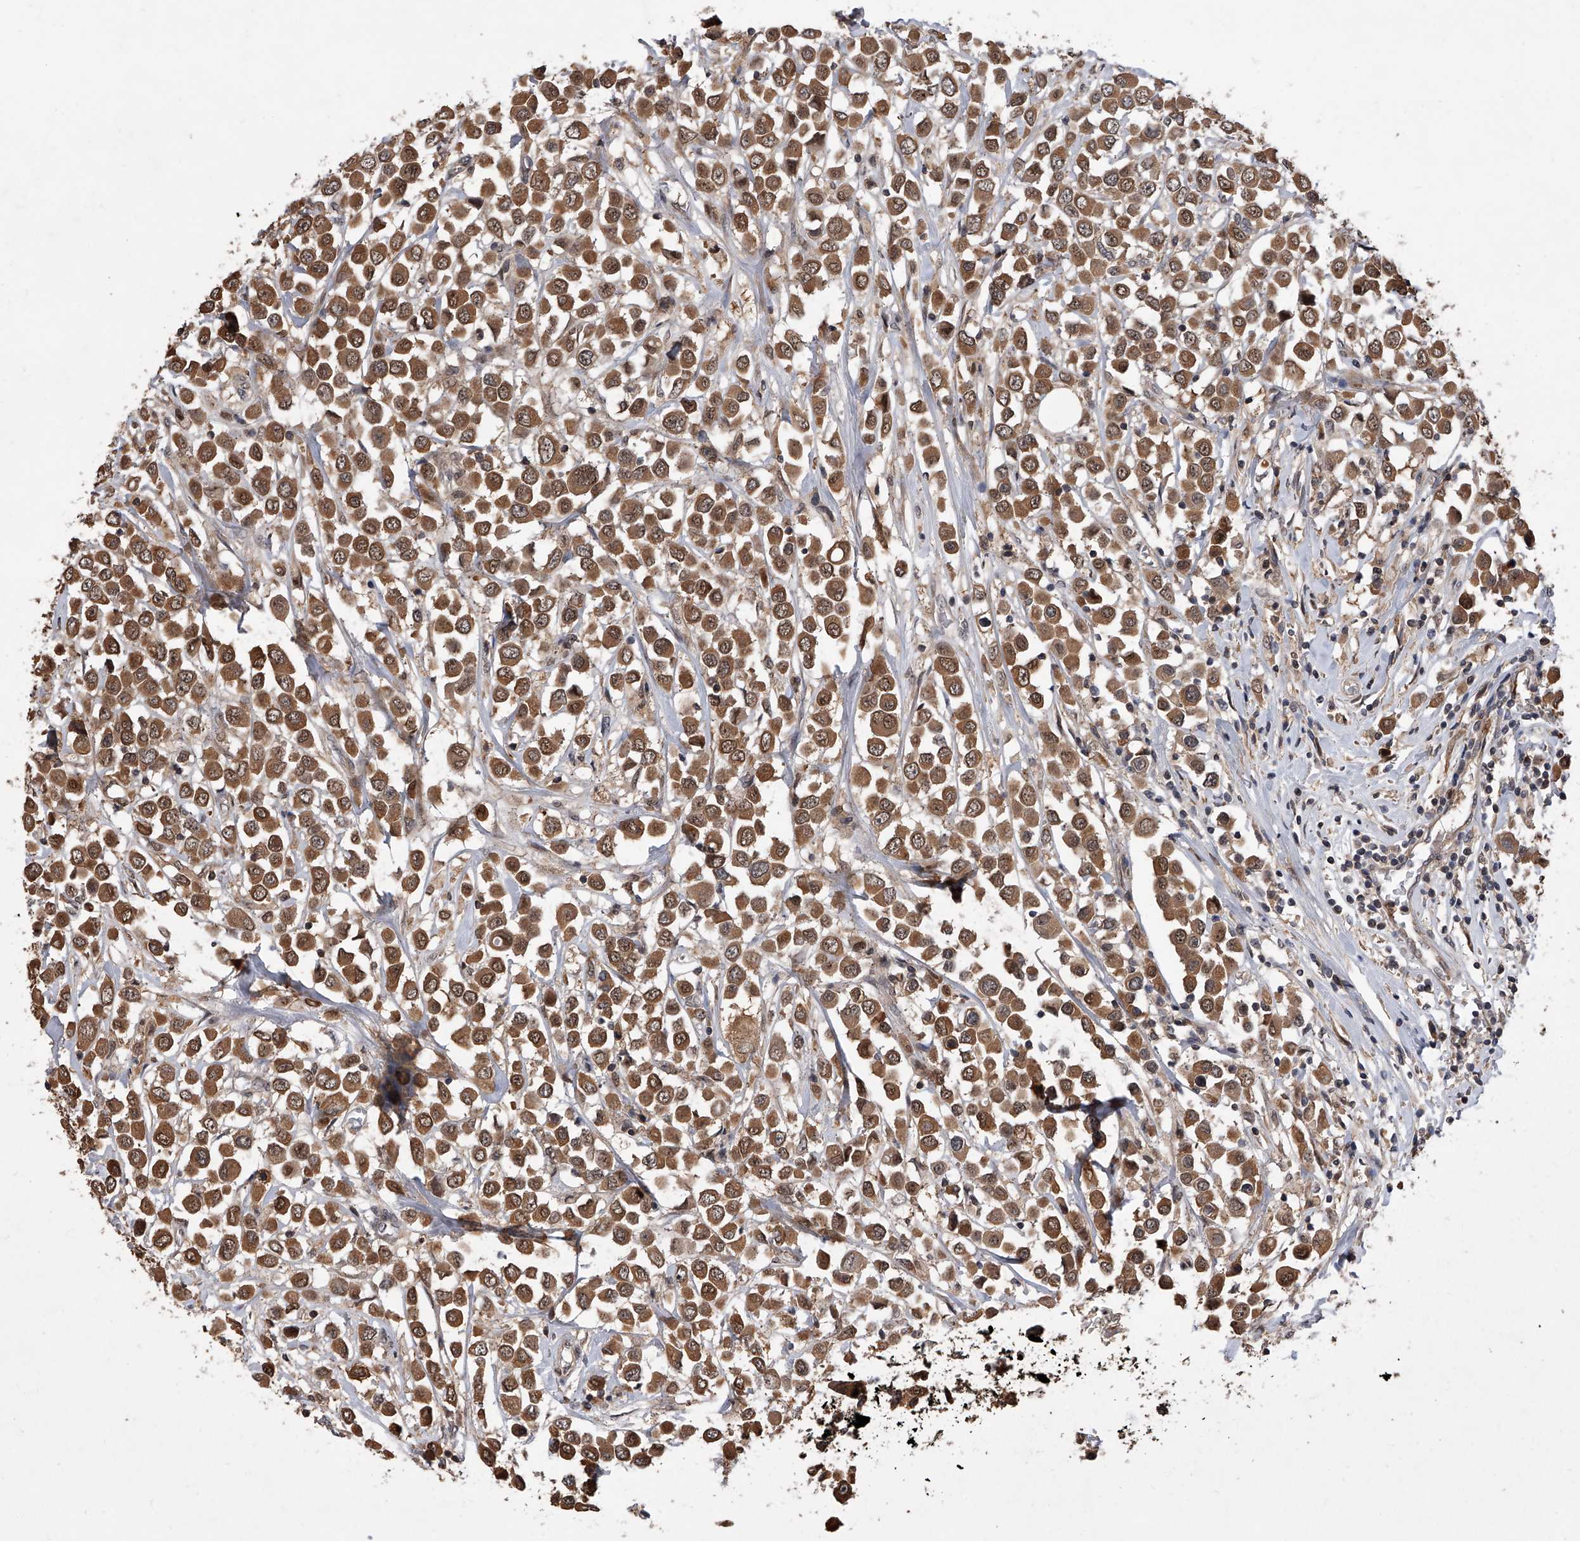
{"staining": {"intensity": "moderate", "quantity": ">75%", "location": "cytoplasmic/membranous,nuclear"}, "tissue": "breast cancer", "cell_type": "Tumor cells", "image_type": "cancer", "snomed": [{"axis": "morphology", "description": "Duct carcinoma"}, {"axis": "topography", "description": "Breast"}], "caption": "This is a photomicrograph of immunohistochemistry (IHC) staining of invasive ductal carcinoma (breast), which shows moderate staining in the cytoplasmic/membranous and nuclear of tumor cells.", "gene": "BHLHE23", "patient": {"sex": "female", "age": 61}}